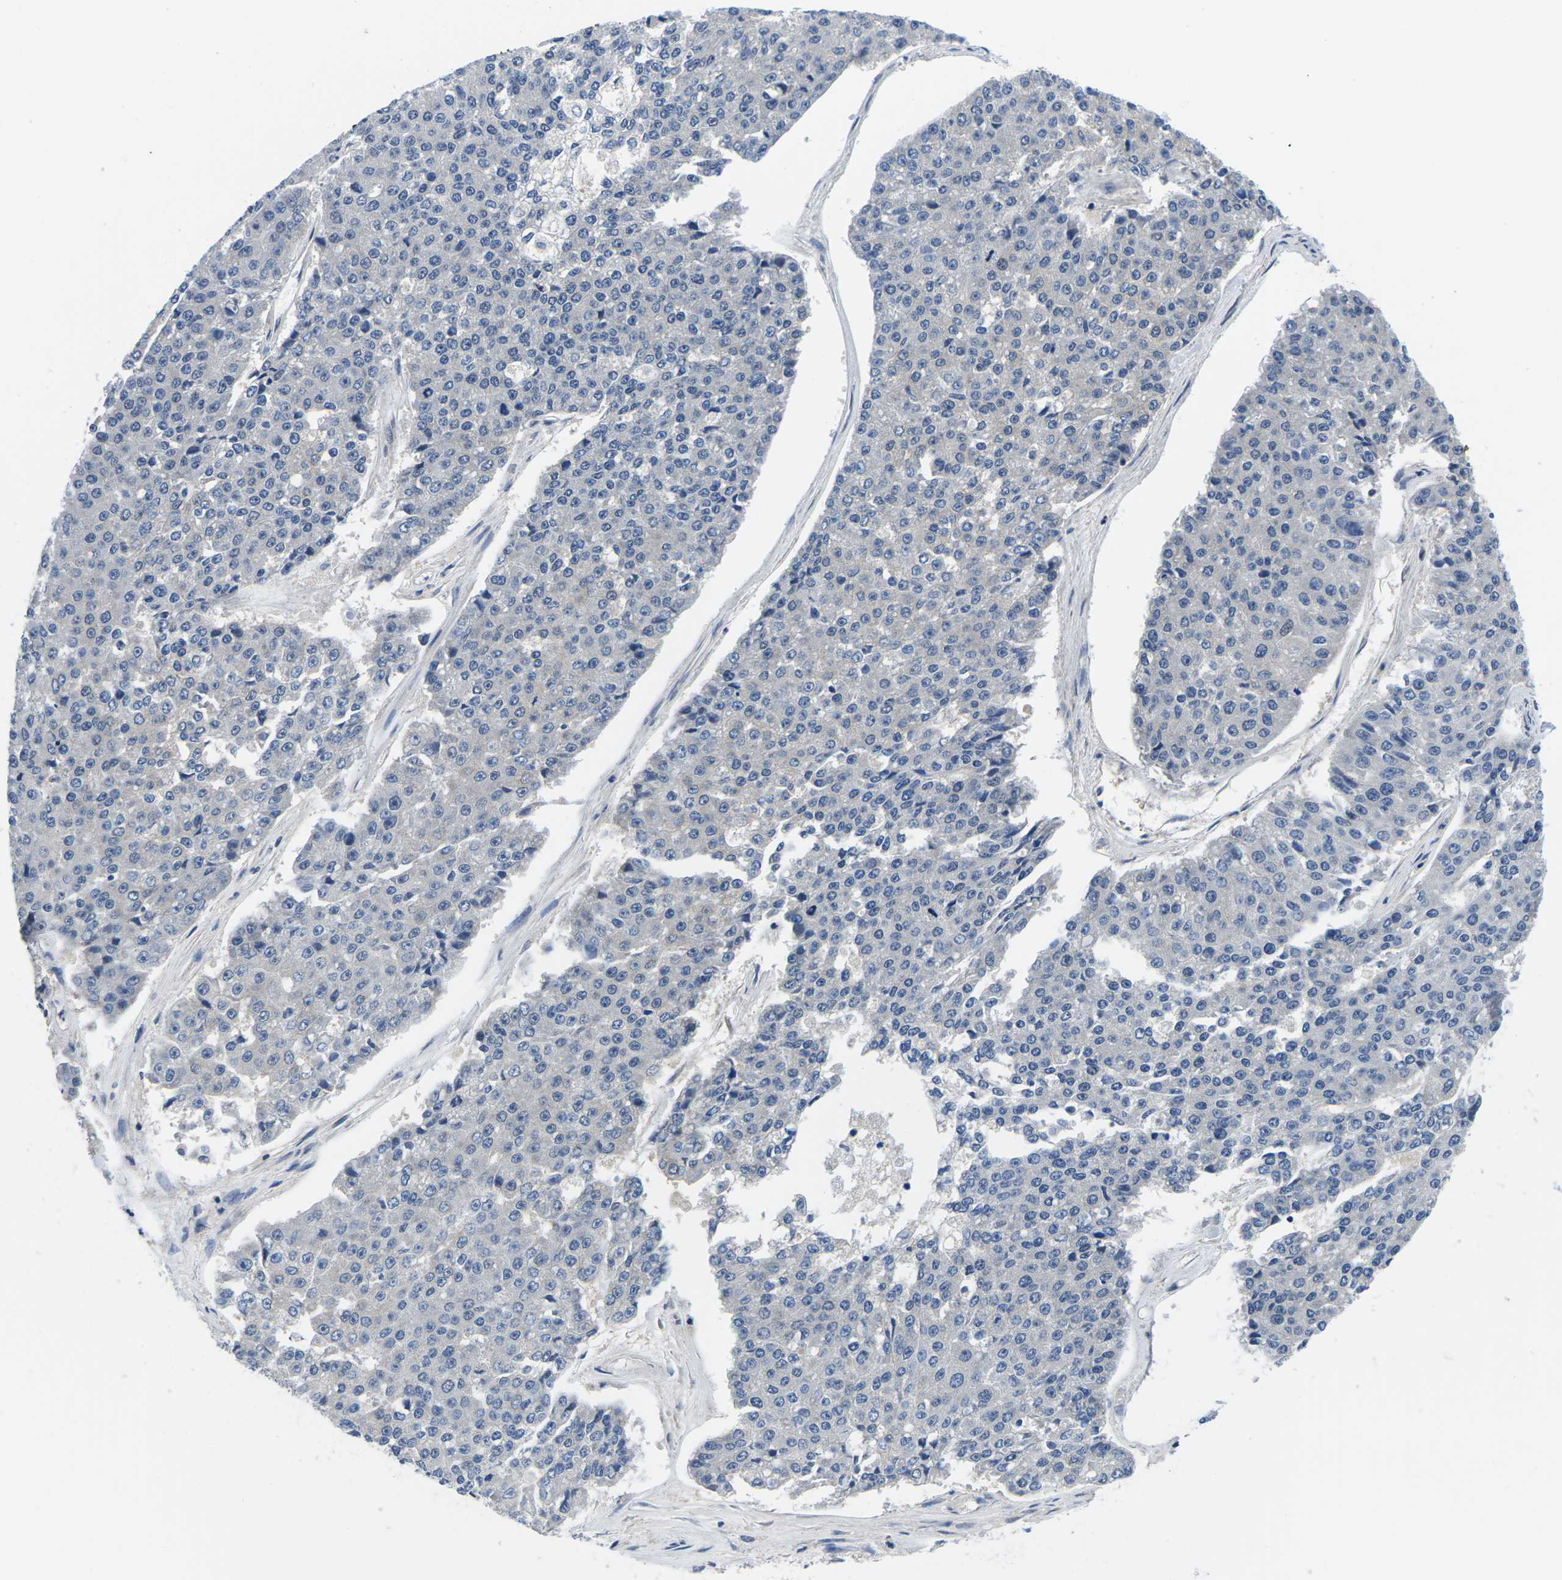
{"staining": {"intensity": "negative", "quantity": "none", "location": "none"}, "tissue": "pancreatic cancer", "cell_type": "Tumor cells", "image_type": "cancer", "snomed": [{"axis": "morphology", "description": "Adenocarcinoma, NOS"}, {"axis": "topography", "description": "Pancreas"}], "caption": "An immunohistochemistry micrograph of pancreatic adenocarcinoma is shown. There is no staining in tumor cells of pancreatic adenocarcinoma. (Stains: DAB (3,3'-diaminobenzidine) IHC with hematoxylin counter stain, Microscopy: brightfield microscopy at high magnification).", "gene": "GSK3B", "patient": {"sex": "male", "age": 50}}